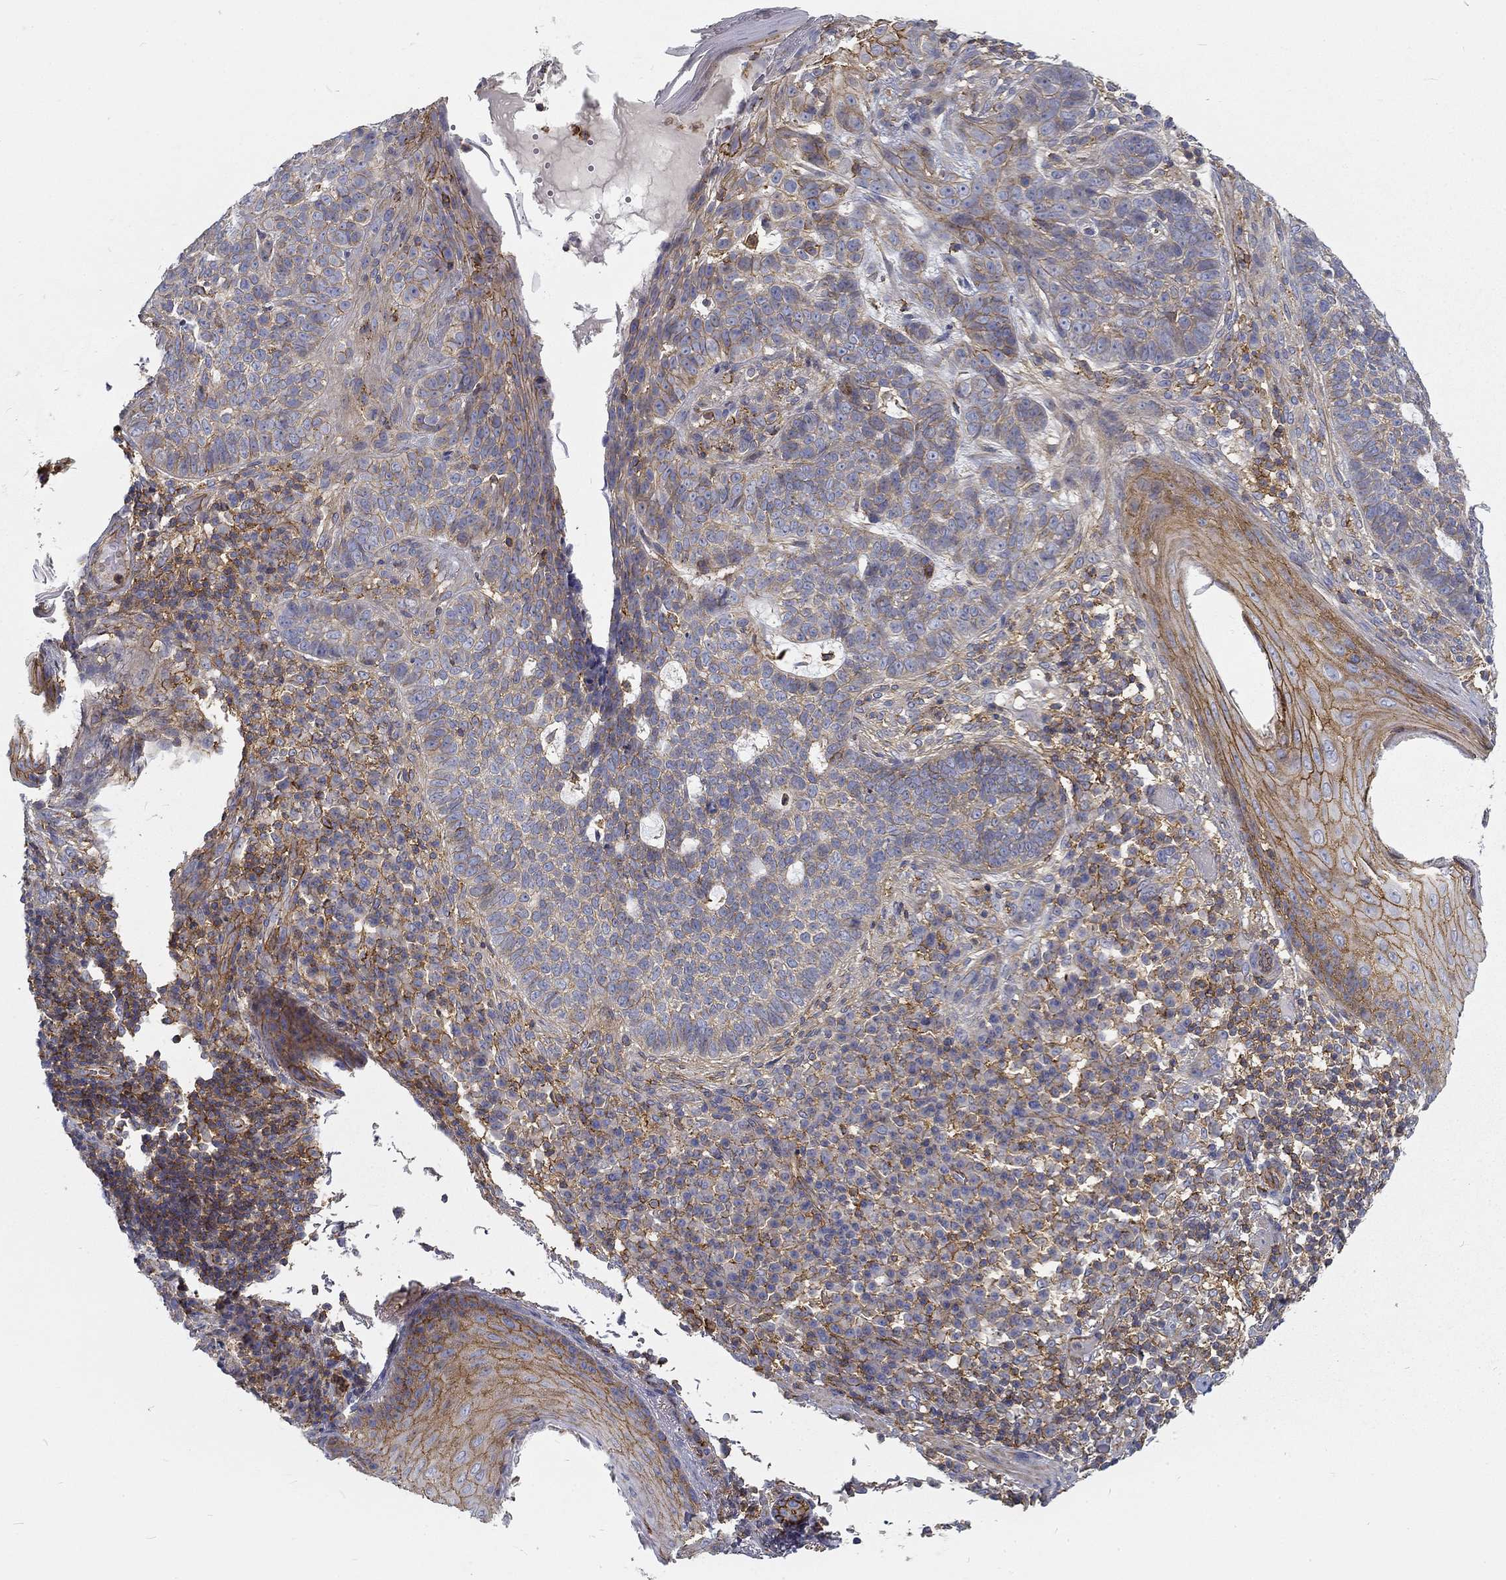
{"staining": {"intensity": "negative", "quantity": "none", "location": "none"}, "tissue": "skin cancer", "cell_type": "Tumor cells", "image_type": "cancer", "snomed": [{"axis": "morphology", "description": "Basal cell carcinoma"}, {"axis": "topography", "description": "Skin"}], "caption": "Human skin cancer (basal cell carcinoma) stained for a protein using IHC displays no expression in tumor cells.", "gene": "MTMR11", "patient": {"sex": "female", "age": 69}}